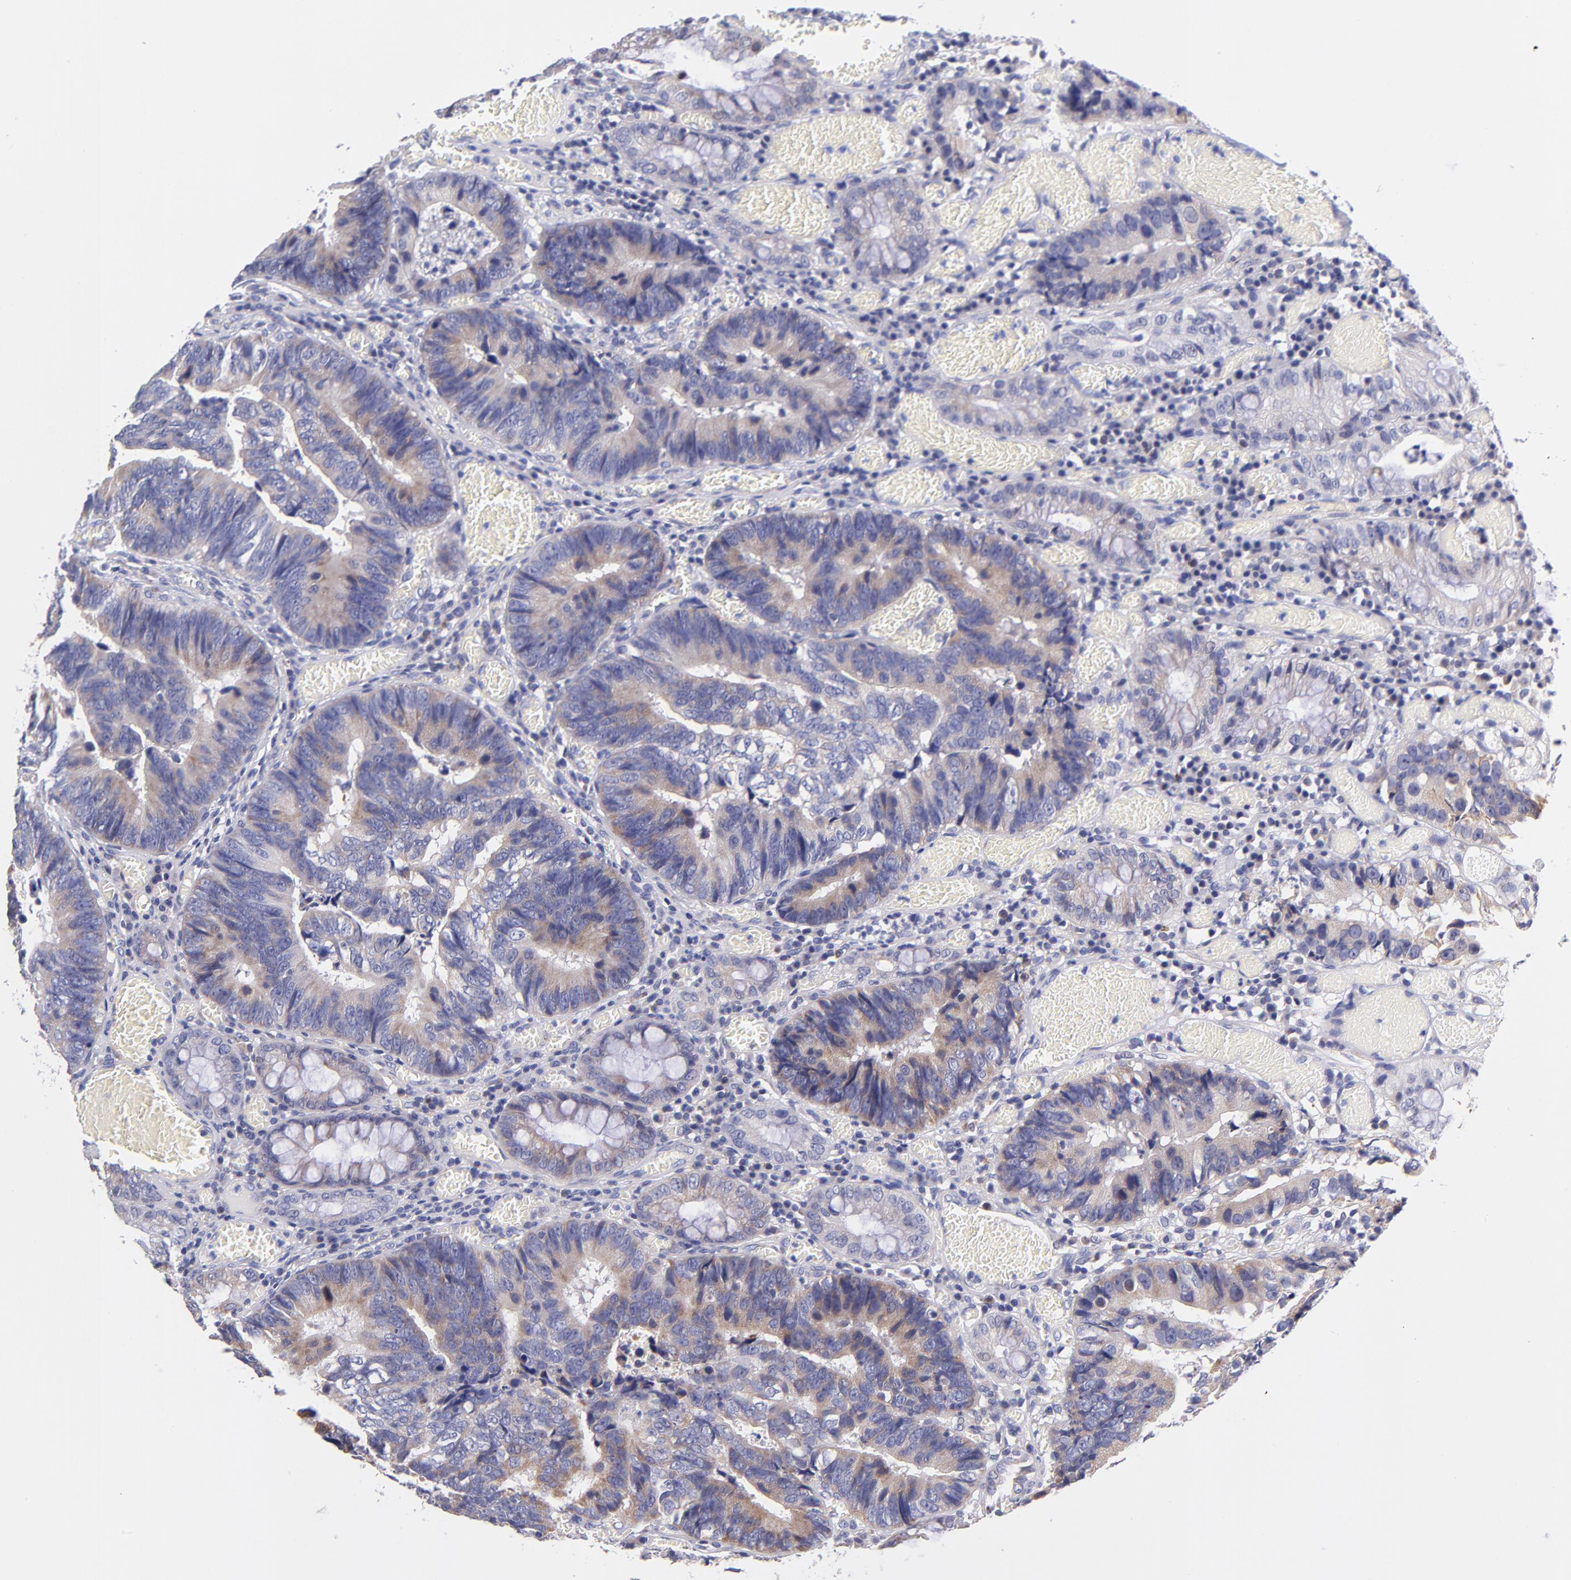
{"staining": {"intensity": "moderate", "quantity": "25%-75%", "location": "cytoplasmic/membranous"}, "tissue": "colorectal cancer", "cell_type": "Tumor cells", "image_type": "cancer", "snomed": [{"axis": "morphology", "description": "Adenocarcinoma, NOS"}, {"axis": "topography", "description": "Rectum"}], "caption": "Immunohistochemical staining of human colorectal cancer reveals medium levels of moderate cytoplasmic/membranous protein staining in approximately 25%-75% of tumor cells.", "gene": "NDUFB7", "patient": {"sex": "female", "age": 98}}